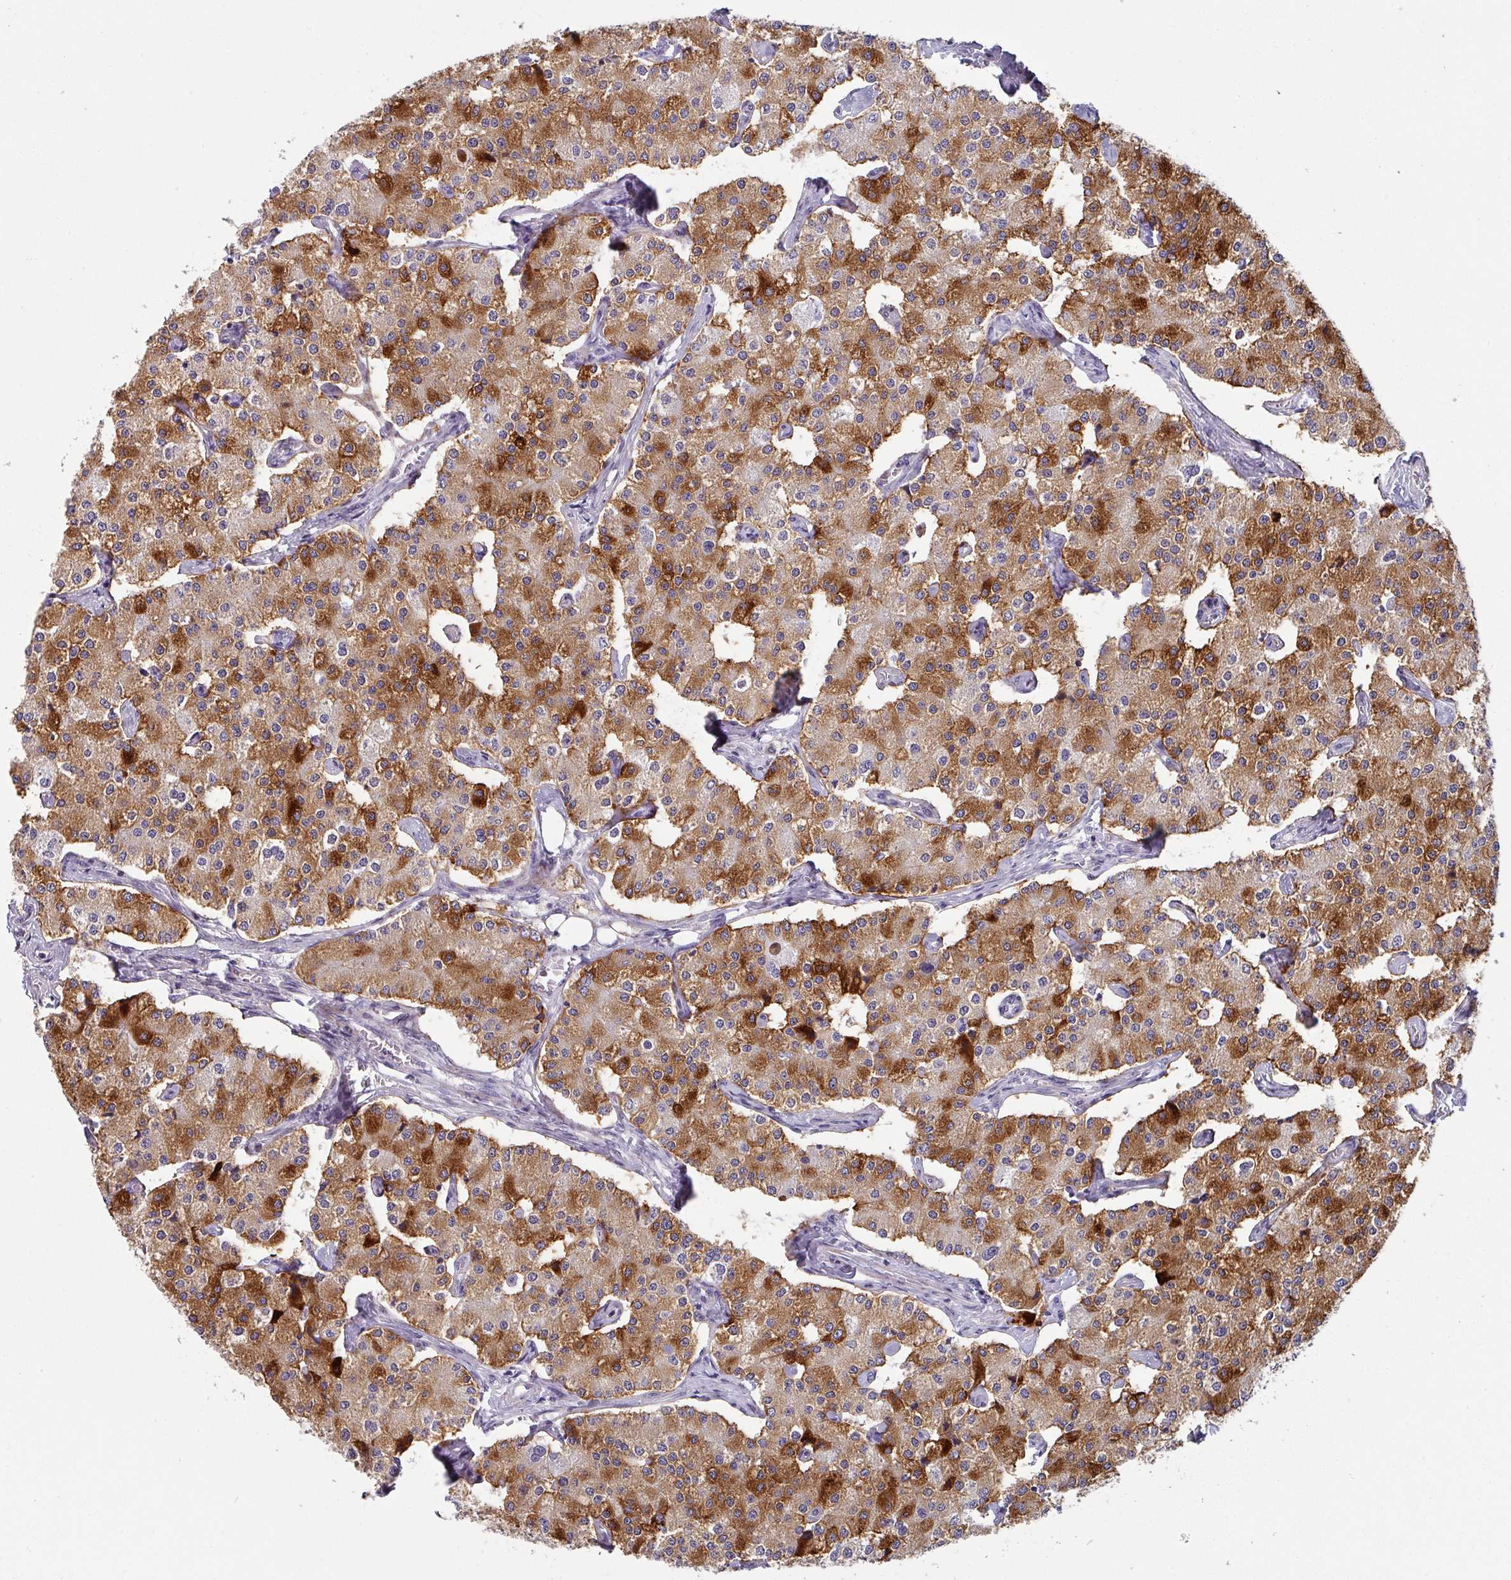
{"staining": {"intensity": "moderate", "quantity": ">75%", "location": "cytoplasmic/membranous"}, "tissue": "carcinoid", "cell_type": "Tumor cells", "image_type": "cancer", "snomed": [{"axis": "morphology", "description": "Carcinoid, malignant, NOS"}, {"axis": "topography", "description": "Colon"}], "caption": "Human carcinoid stained for a protein (brown) exhibits moderate cytoplasmic/membranous positive staining in approximately >75% of tumor cells.", "gene": "KLHL3", "patient": {"sex": "female", "age": 52}}